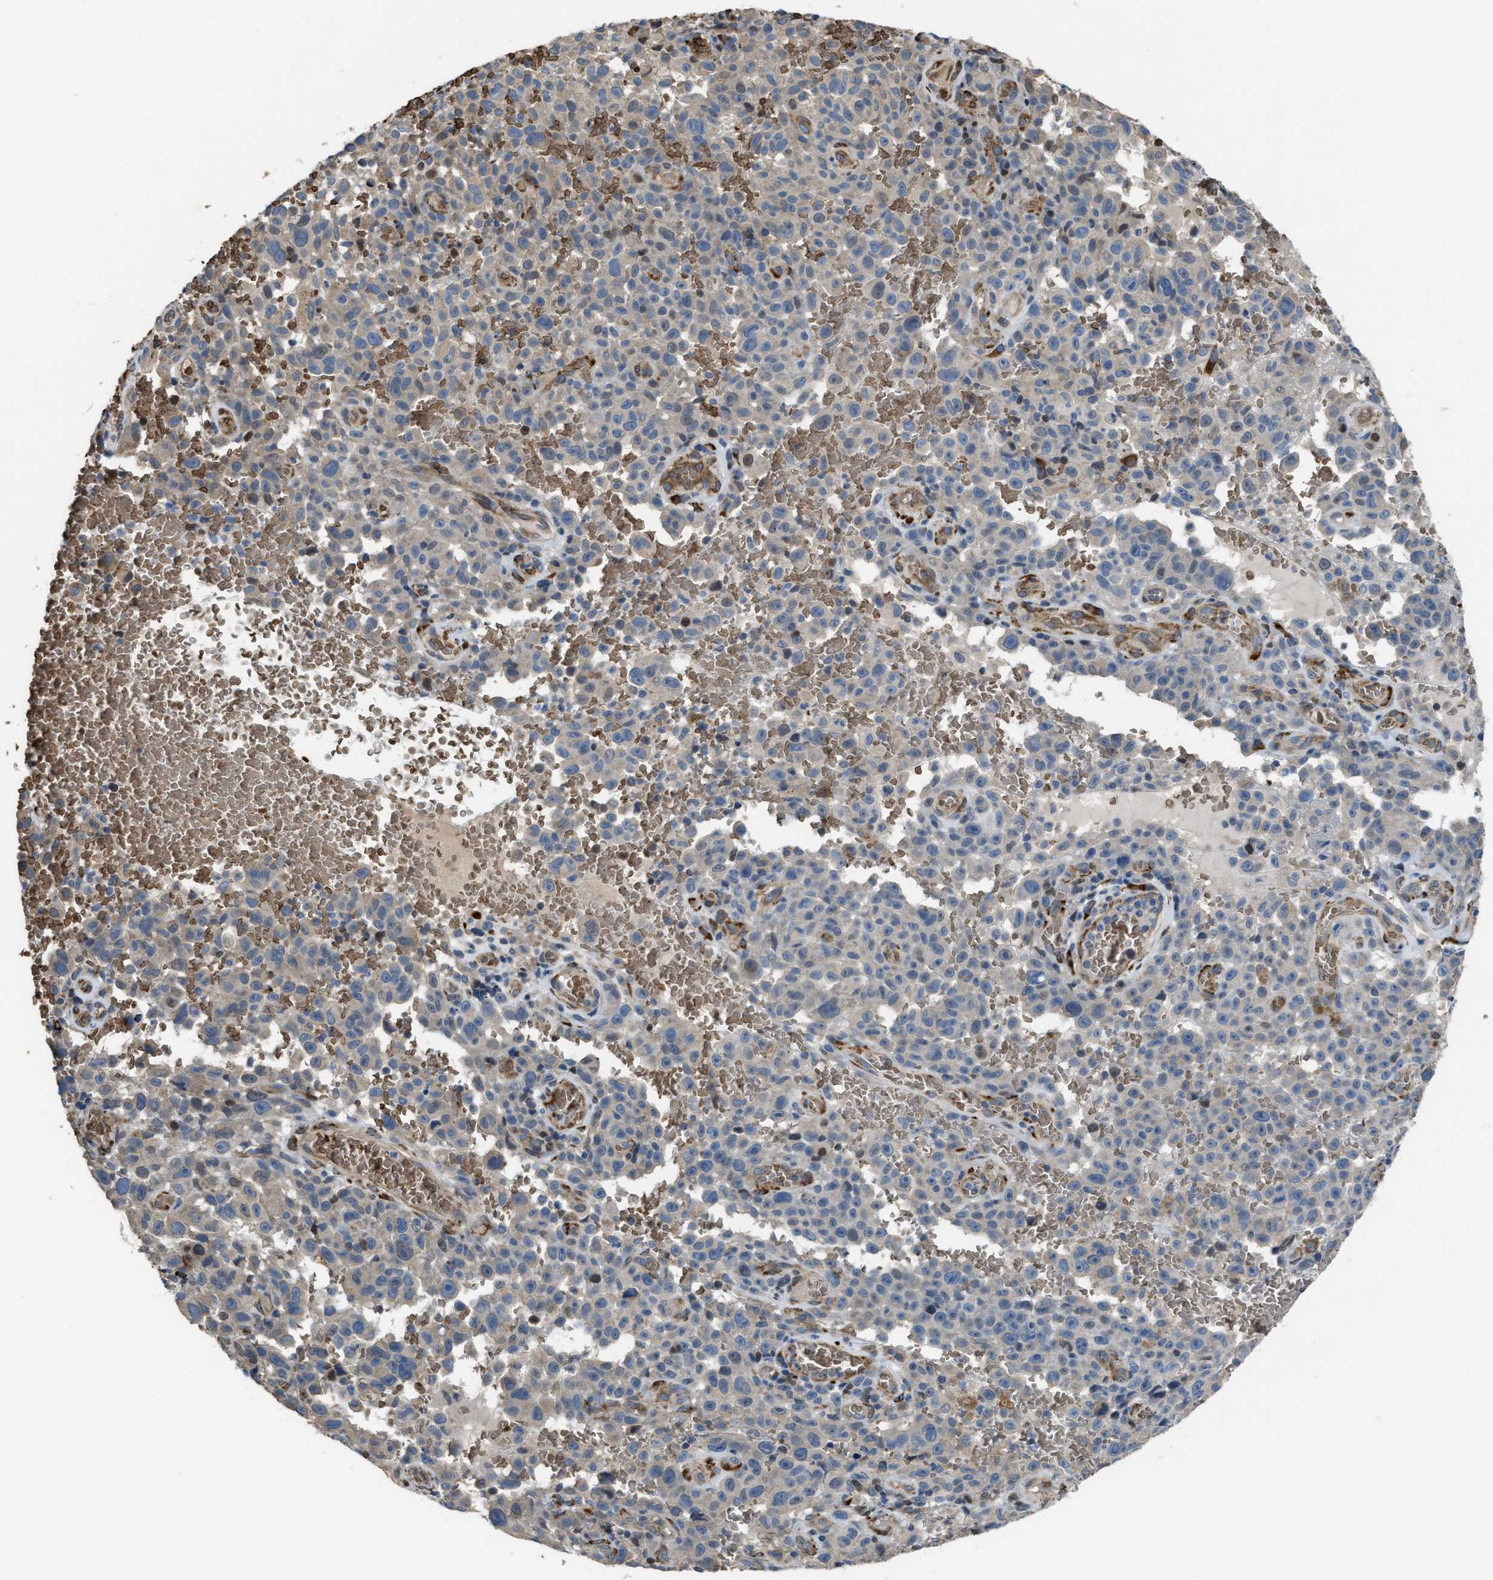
{"staining": {"intensity": "weak", "quantity": "<25%", "location": "cytoplasmic/membranous"}, "tissue": "melanoma", "cell_type": "Tumor cells", "image_type": "cancer", "snomed": [{"axis": "morphology", "description": "Malignant melanoma, NOS"}, {"axis": "topography", "description": "Skin"}], "caption": "DAB immunohistochemical staining of melanoma reveals no significant expression in tumor cells. (Immunohistochemistry, brightfield microscopy, high magnification).", "gene": "SELENOM", "patient": {"sex": "female", "age": 82}}